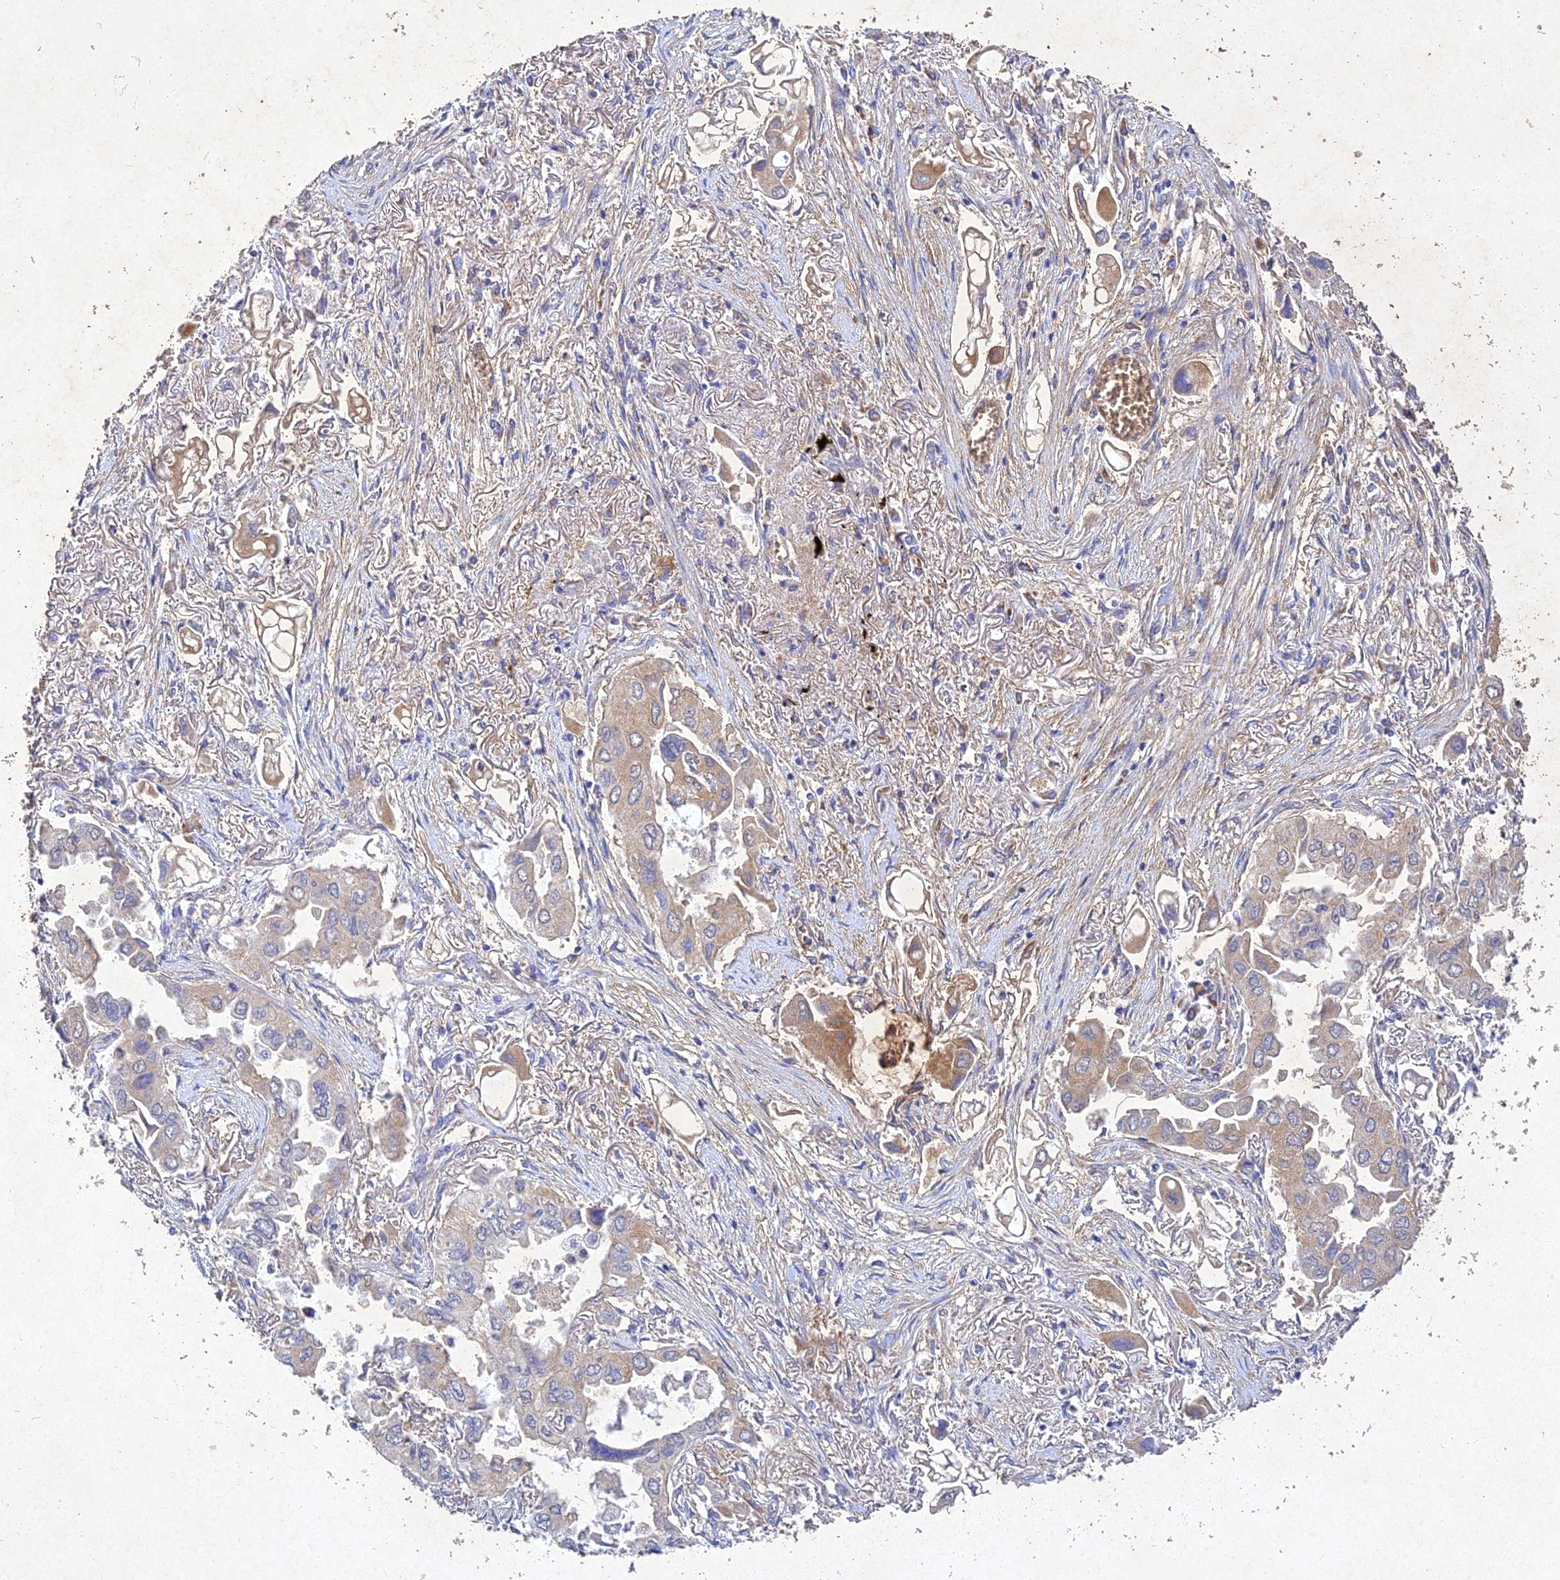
{"staining": {"intensity": "weak", "quantity": "<25%", "location": "cytoplasmic/membranous"}, "tissue": "lung cancer", "cell_type": "Tumor cells", "image_type": "cancer", "snomed": [{"axis": "morphology", "description": "Adenocarcinoma, NOS"}, {"axis": "topography", "description": "Lung"}], "caption": "Tumor cells are negative for protein expression in human lung cancer.", "gene": "NDUFV1", "patient": {"sex": "female", "age": 76}}